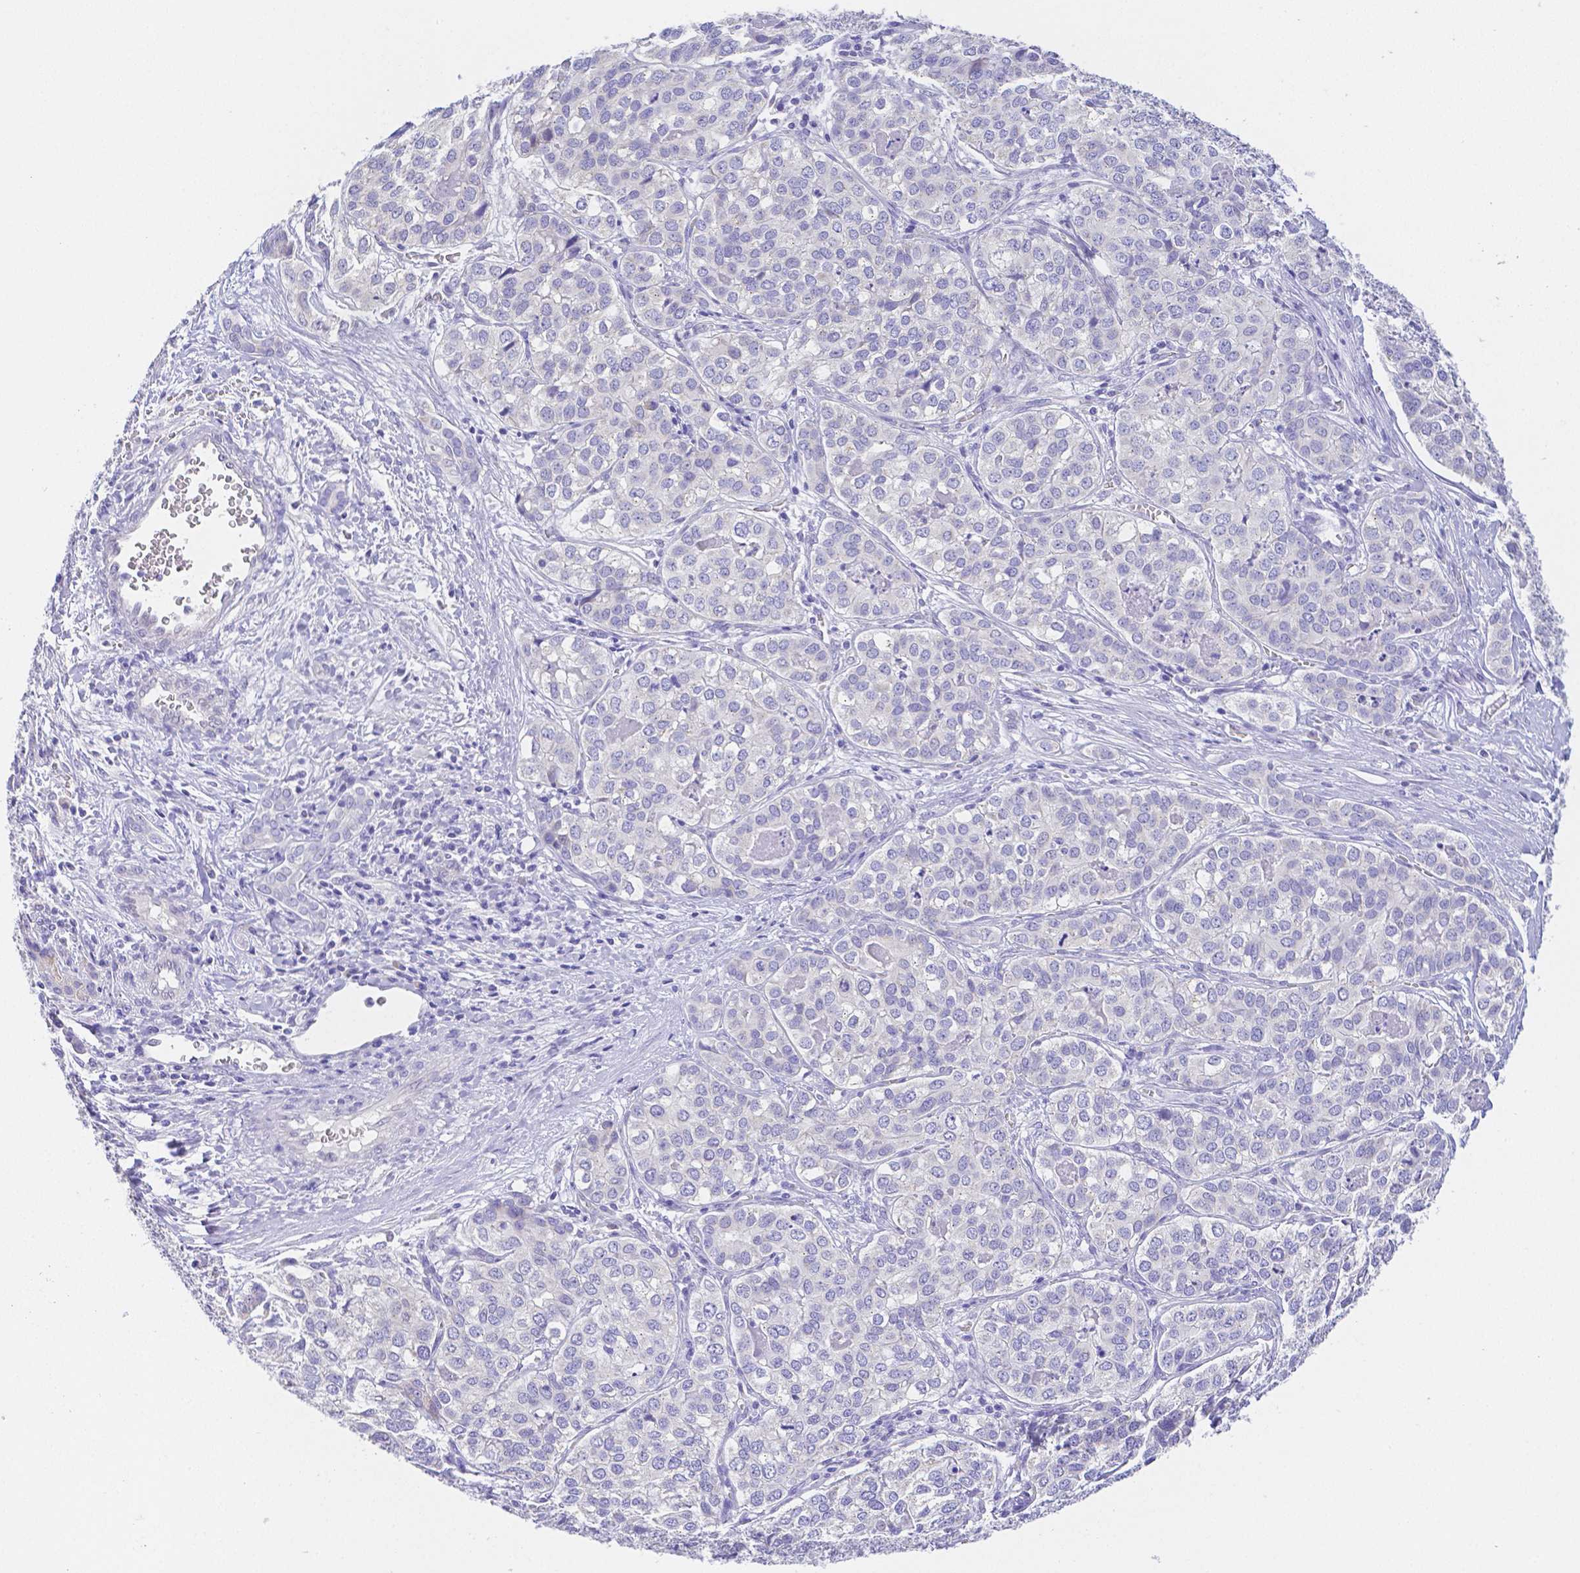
{"staining": {"intensity": "negative", "quantity": "none", "location": "none"}, "tissue": "liver cancer", "cell_type": "Tumor cells", "image_type": "cancer", "snomed": [{"axis": "morphology", "description": "Cholangiocarcinoma"}, {"axis": "topography", "description": "Liver"}], "caption": "A high-resolution micrograph shows immunohistochemistry staining of liver cholangiocarcinoma, which shows no significant expression in tumor cells. (Stains: DAB IHC with hematoxylin counter stain, Microscopy: brightfield microscopy at high magnification).", "gene": "ZG16B", "patient": {"sex": "male", "age": 56}}